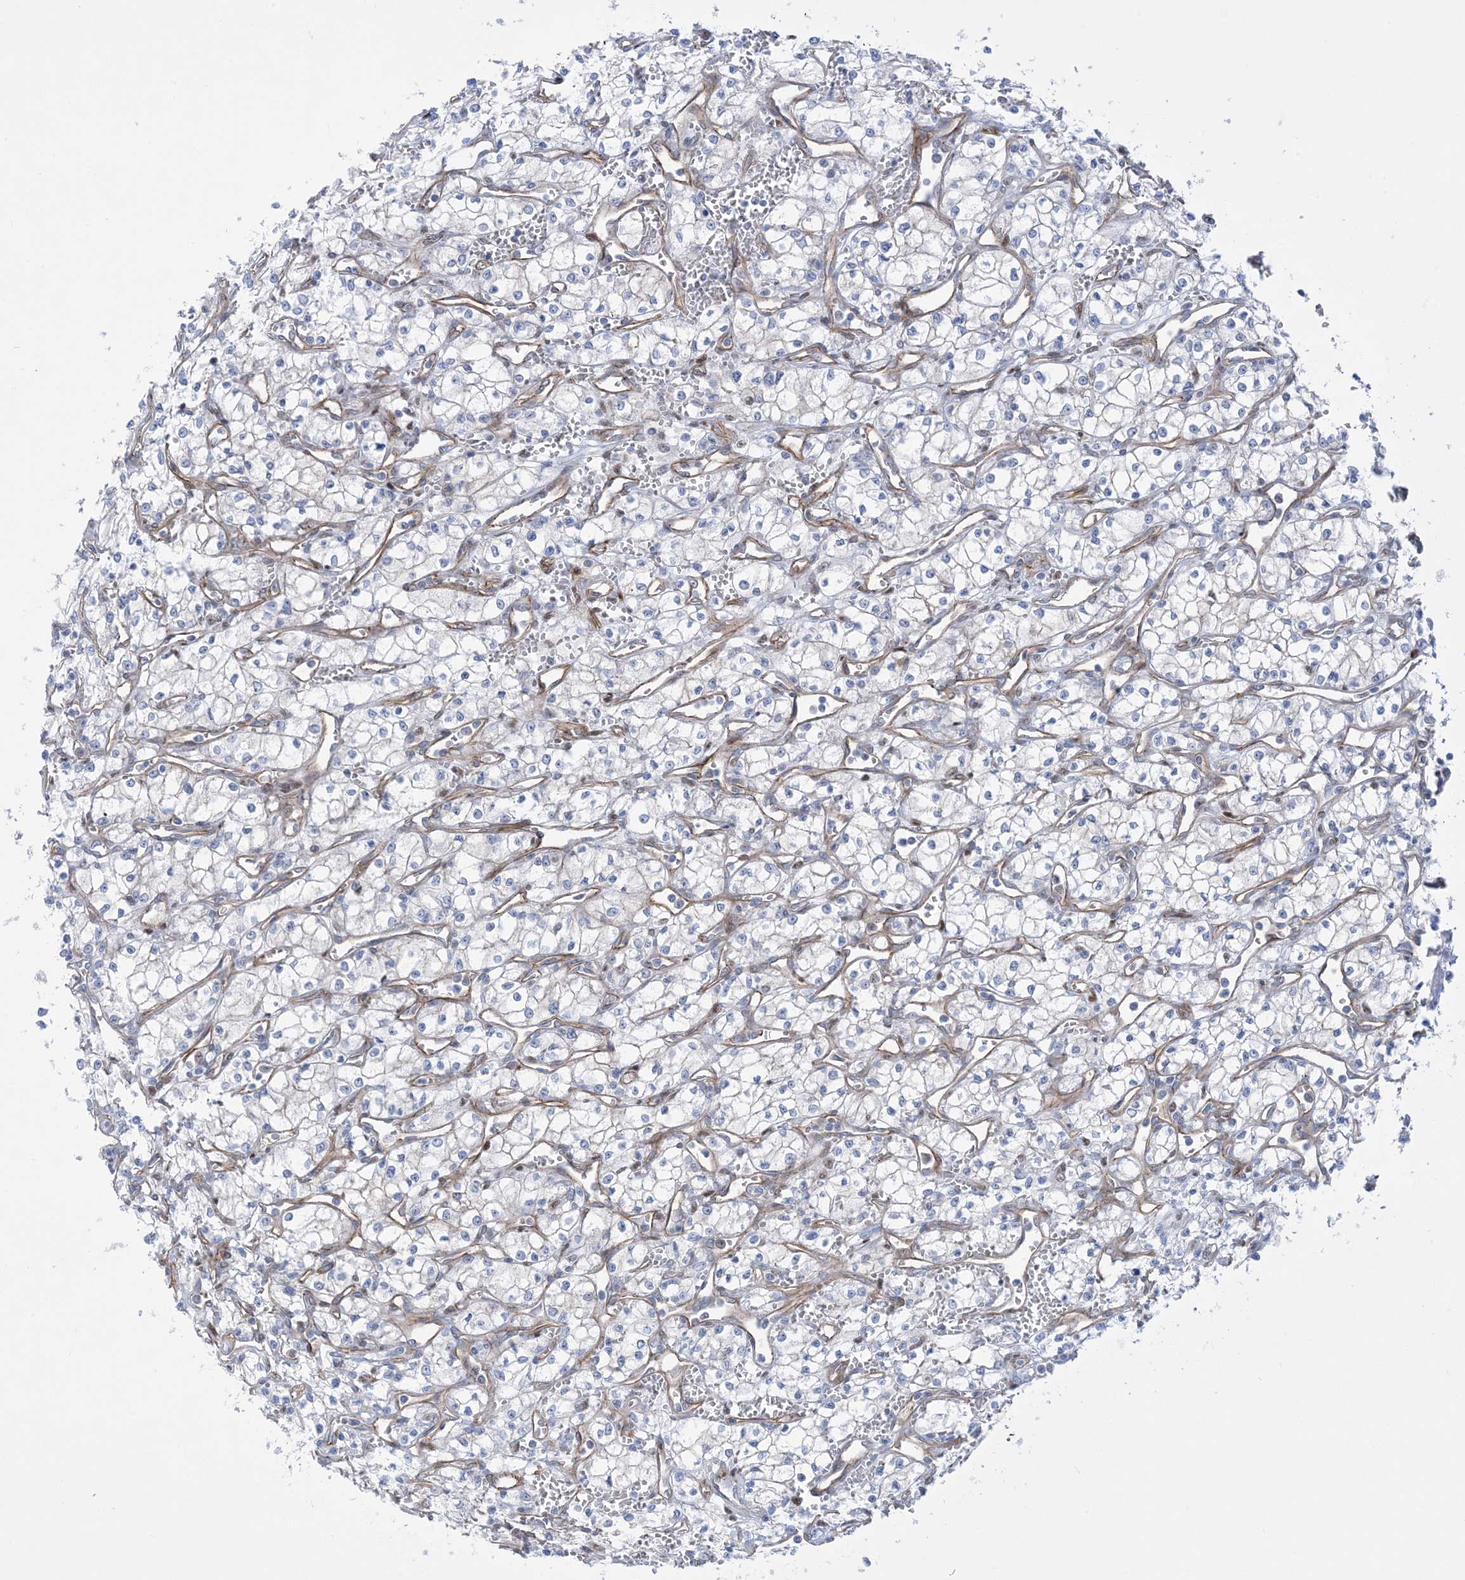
{"staining": {"intensity": "negative", "quantity": "none", "location": "none"}, "tissue": "renal cancer", "cell_type": "Tumor cells", "image_type": "cancer", "snomed": [{"axis": "morphology", "description": "Adenocarcinoma, NOS"}, {"axis": "topography", "description": "Kidney"}], "caption": "Immunohistochemistry (IHC) micrograph of renal adenocarcinoma stained for a protein (brown), which exhibits no staining in tumor cells.", "gene": "MARS2", "patient": {"sex": "male", "age": 59}}